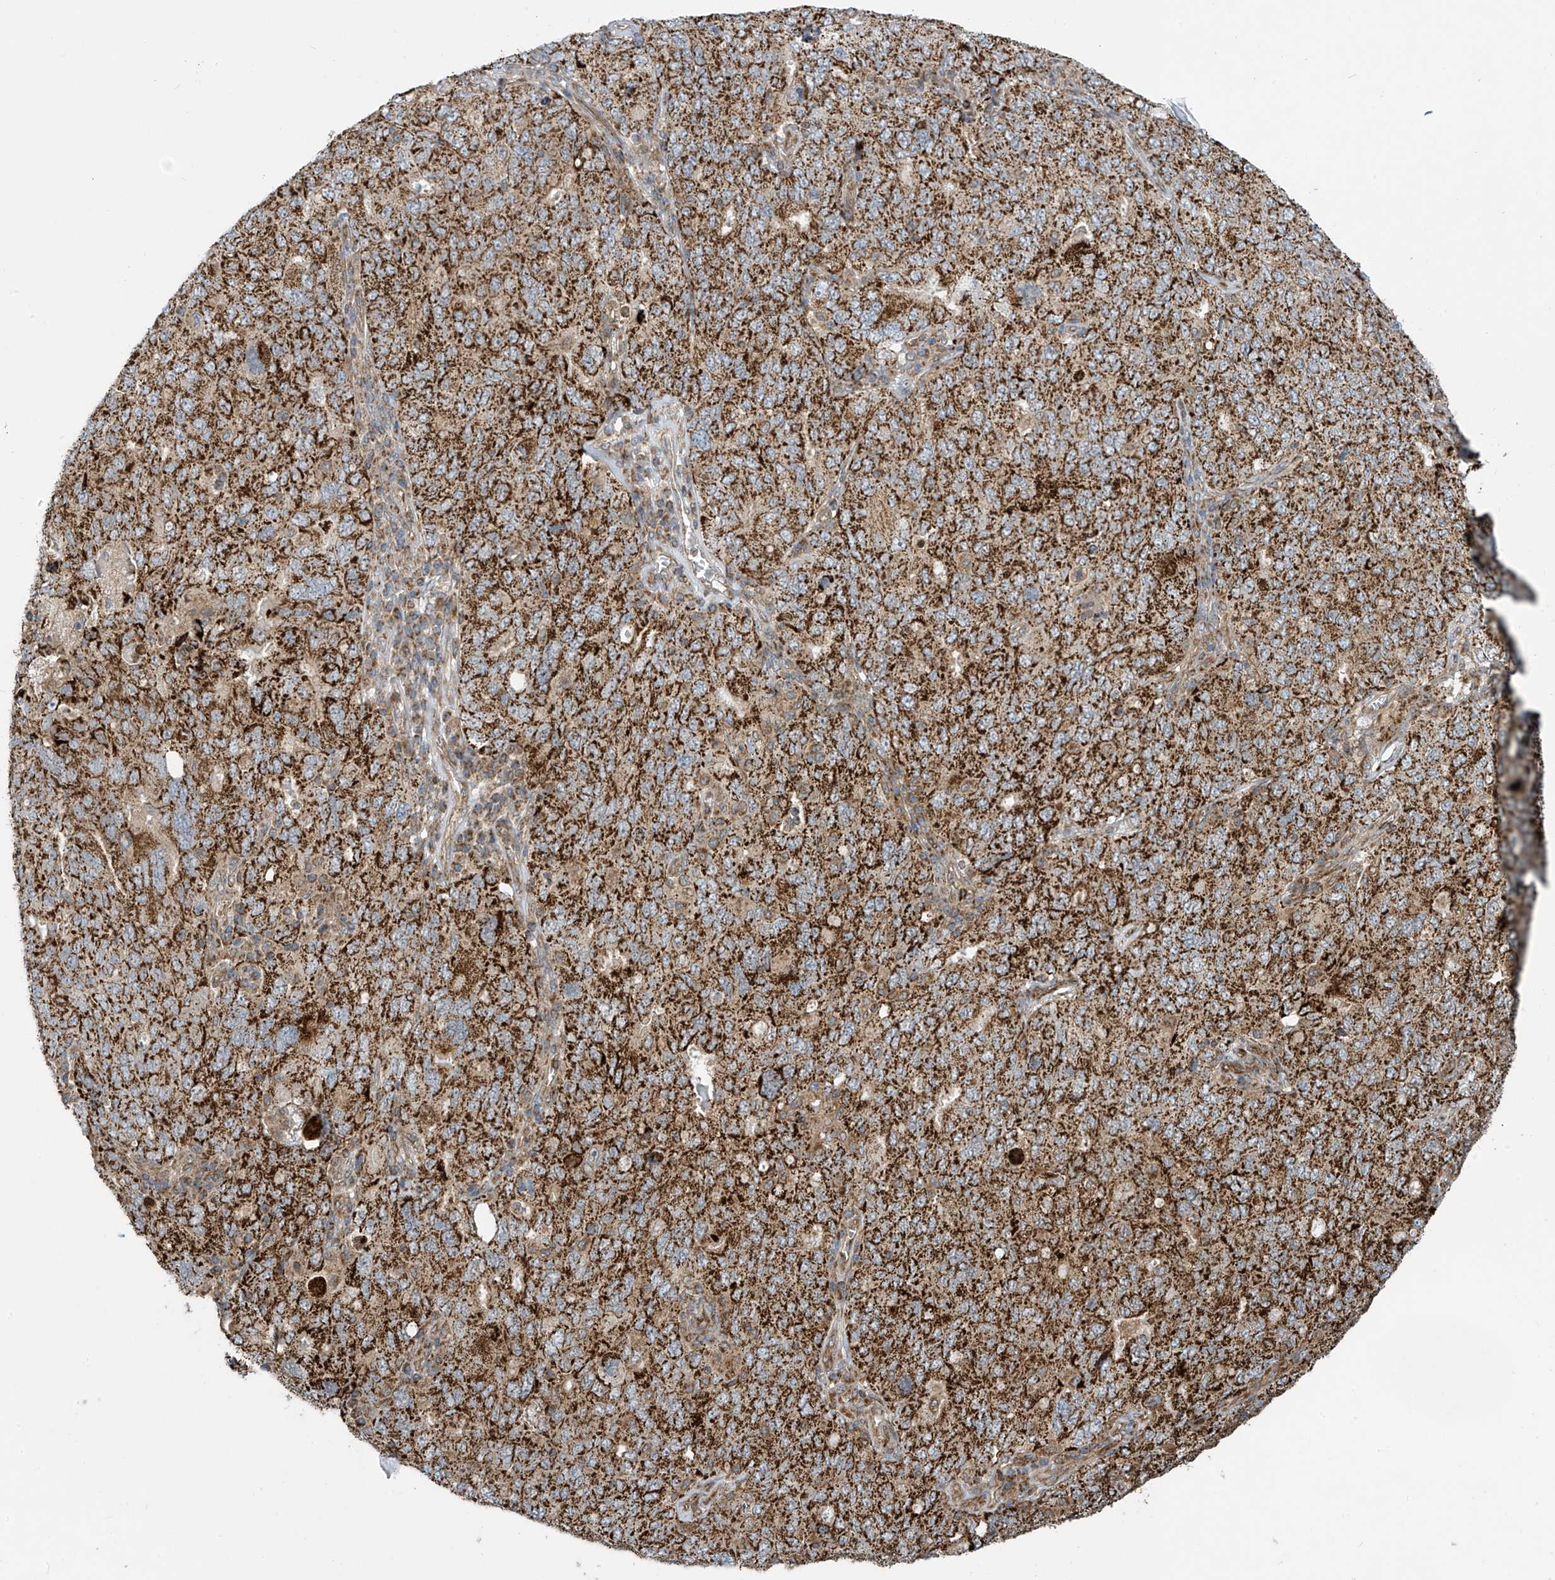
{"staining": {"intensity": "strong", "quantity": ">75%", "location": "cytoplasmic/membranous"}, "tissue": "ovarian cancer", "cell_type": "Tumor cells", "image_type": "cancer", "snomed": [{"axis": "morphology", "description": "Carcinoma, endometroid"}, {"axis": "topography", "description": "Ovary"}], "caption": "Protein expression analysis of human ovarian endometroid carcinoma reveals strong cytoplasmic/membranous staining in approximately >75% of tumor cells.", "gene": "METTL6", "patient": {"sex": "female", "age": 62}}